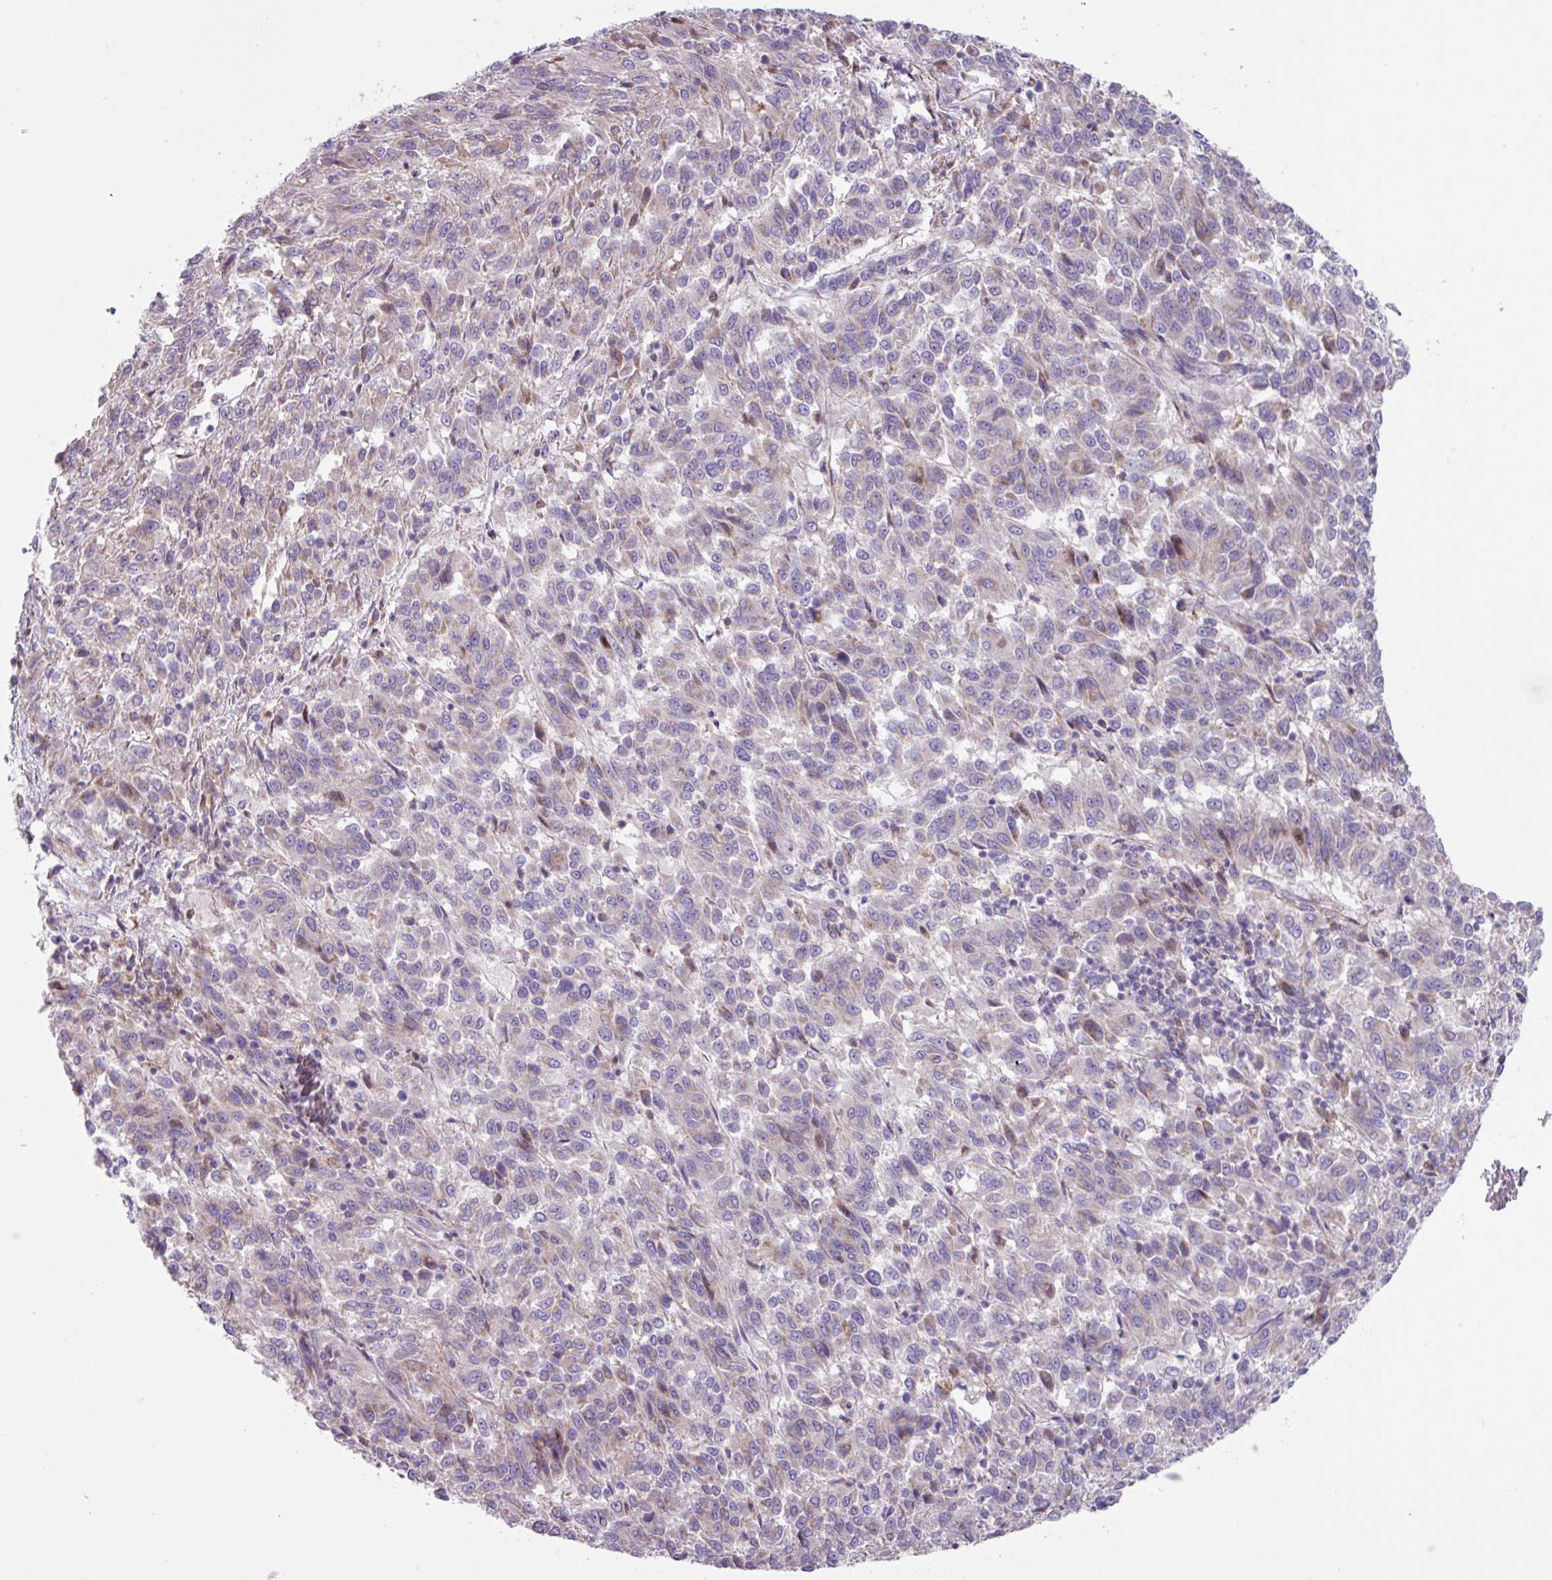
{"staining": {"intensity": "negative", "quantity": "none", "location": "none"}, "tissue": "melanoma", "cell_type": "Tumor cells", "image_type": "cancer", "snomed": [{"axis": "morphology", "description": "Malignant melanoma, Metastatic site"}, {"axis": "topography", "description": "Lung"}], "caption": "A micrograph of human melanoma is negative for staining in tumor cells.", "gene": "IQCJ", "patient": {"sex": "male", "age": 64}}